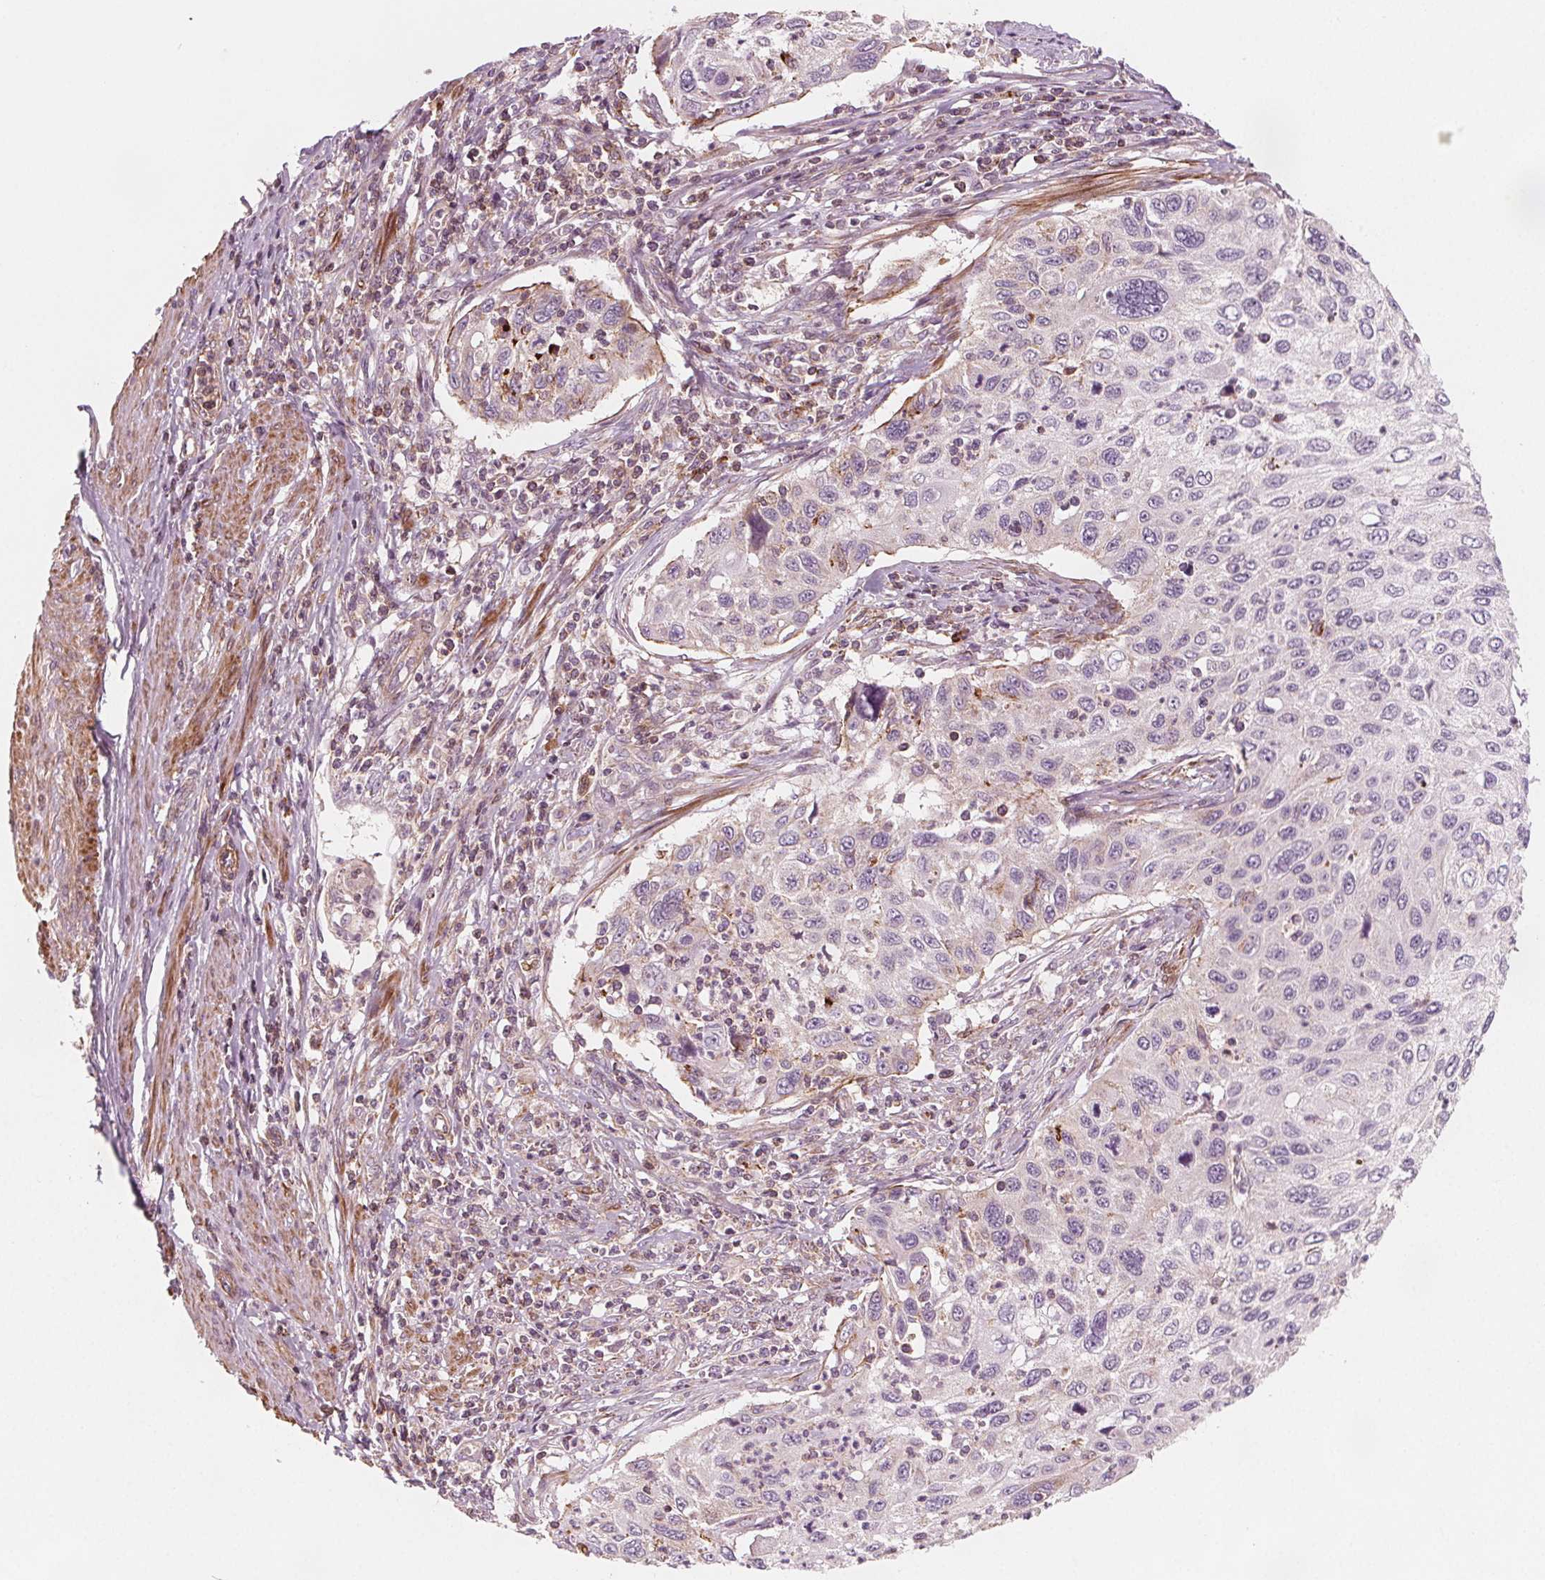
{"staining": {"intensity": "negative", "quantity": "none", "location": "none"}, "tissue": "cervical cancer", "cell_type": "Tumor cells", "image_type": "cancer", "snomed": [{"axis": "morphology", "description": "Squamous cell carcinoma, NOS"}, {"axis": "topography", "description": "Cervix"}], "caption": "IHC of squamous cell carcinoma (cervical) exhibits no expression in tumor cells.", "gene": "ADAM33", "patient": {"sex": "female", "age": 70}}